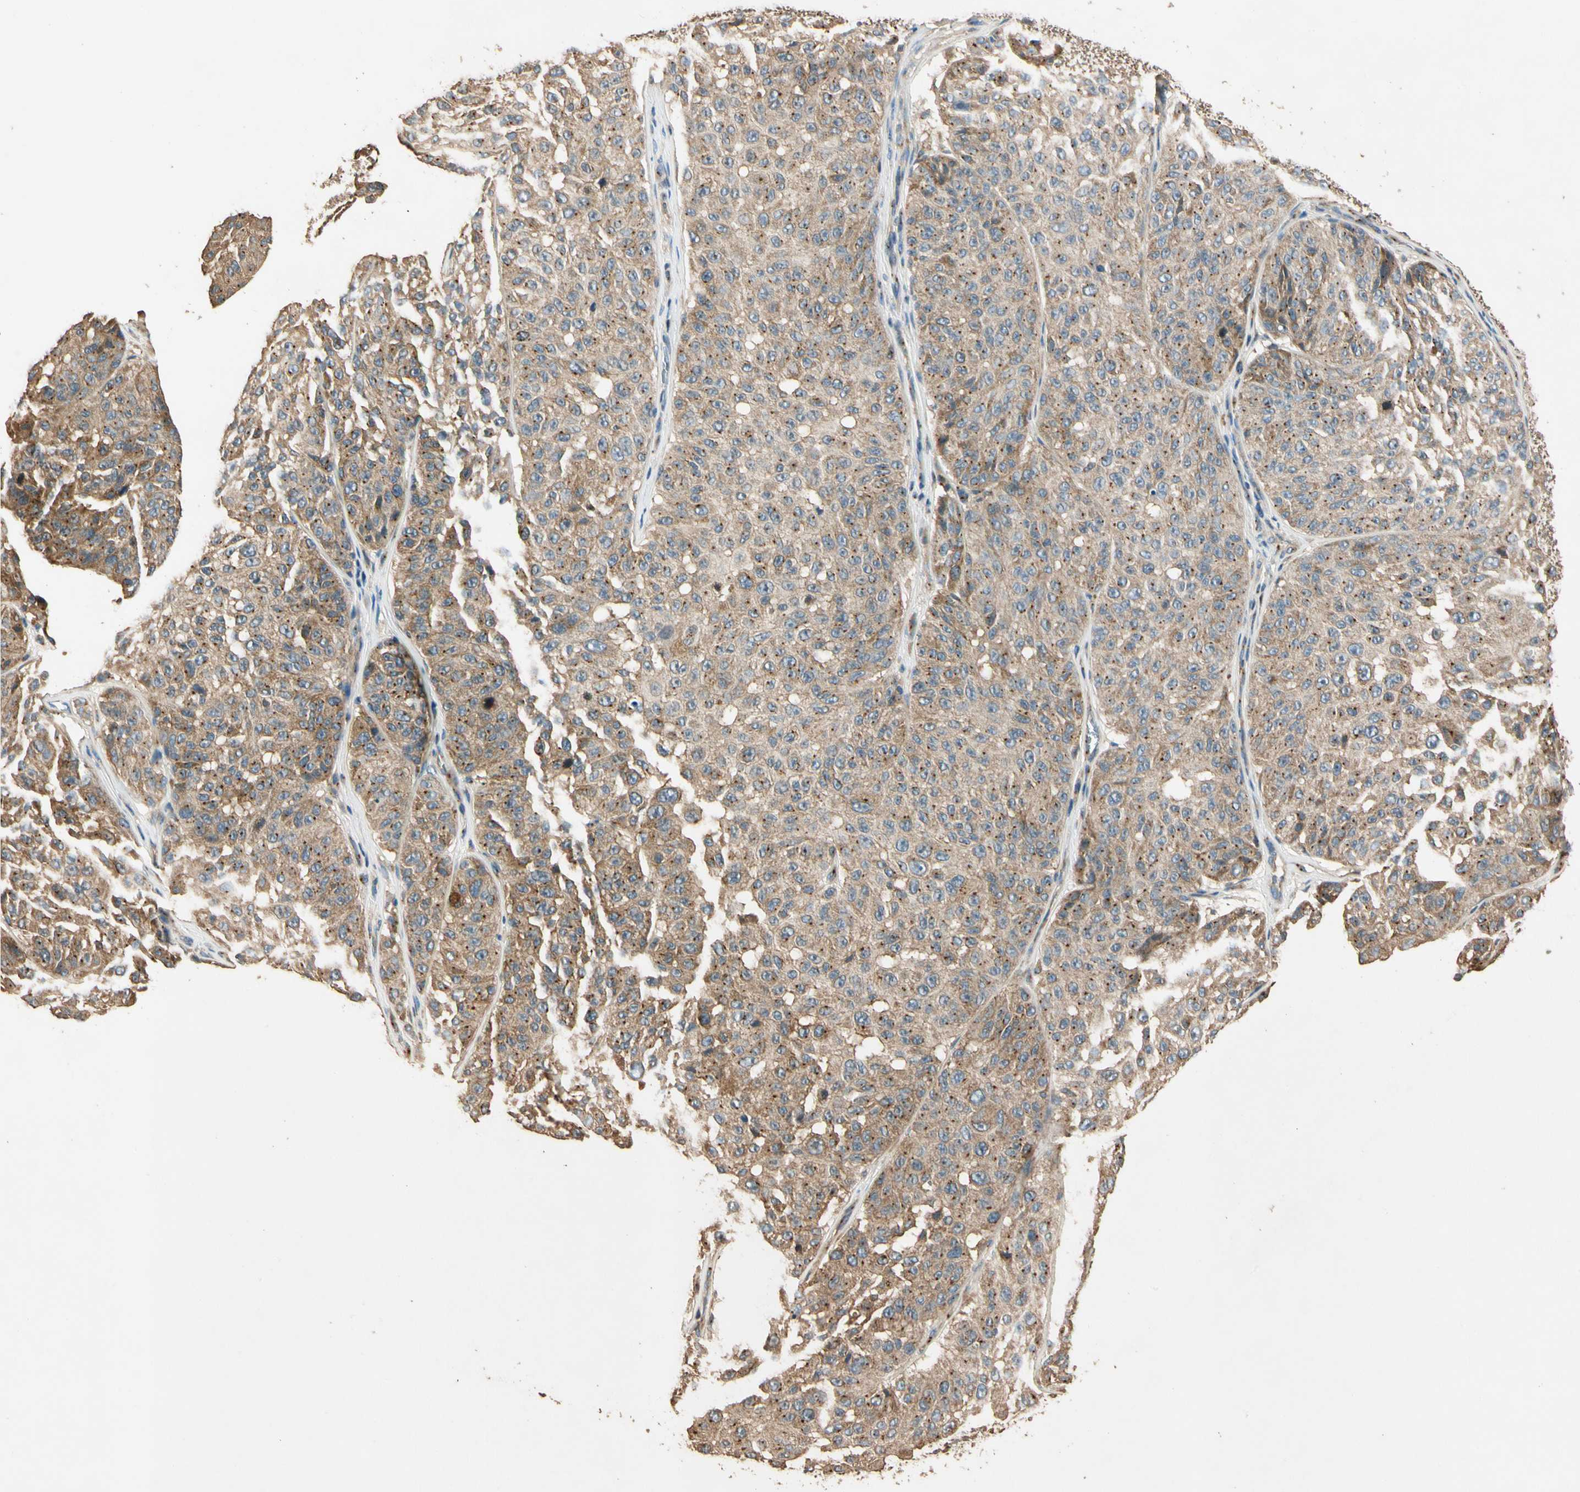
{"staining": {"intensity": "strong", "quantity": ">75%", "location": "cytoplasmic/membranous"}, "tissue": "melanoma", "cell_type": "Tumor cells", "image_type": "cancer", "snomed": [{"axis": "morphology", "description": "Malignant melanoma, NOS"}, {"axis": "topography", "description": "Skin"}], "caption": "DAB (3,3'-diaminobenzidine) immunohistochemical staining of malignant melanoma displays strong cytoplasmic/membranous protein expression in about >75% of tumor cells. The protein is shown in brown color, while the nuclei are stained blue.", "gene": "AKAP9", "patient": {"sex": "female", "age": 46}}